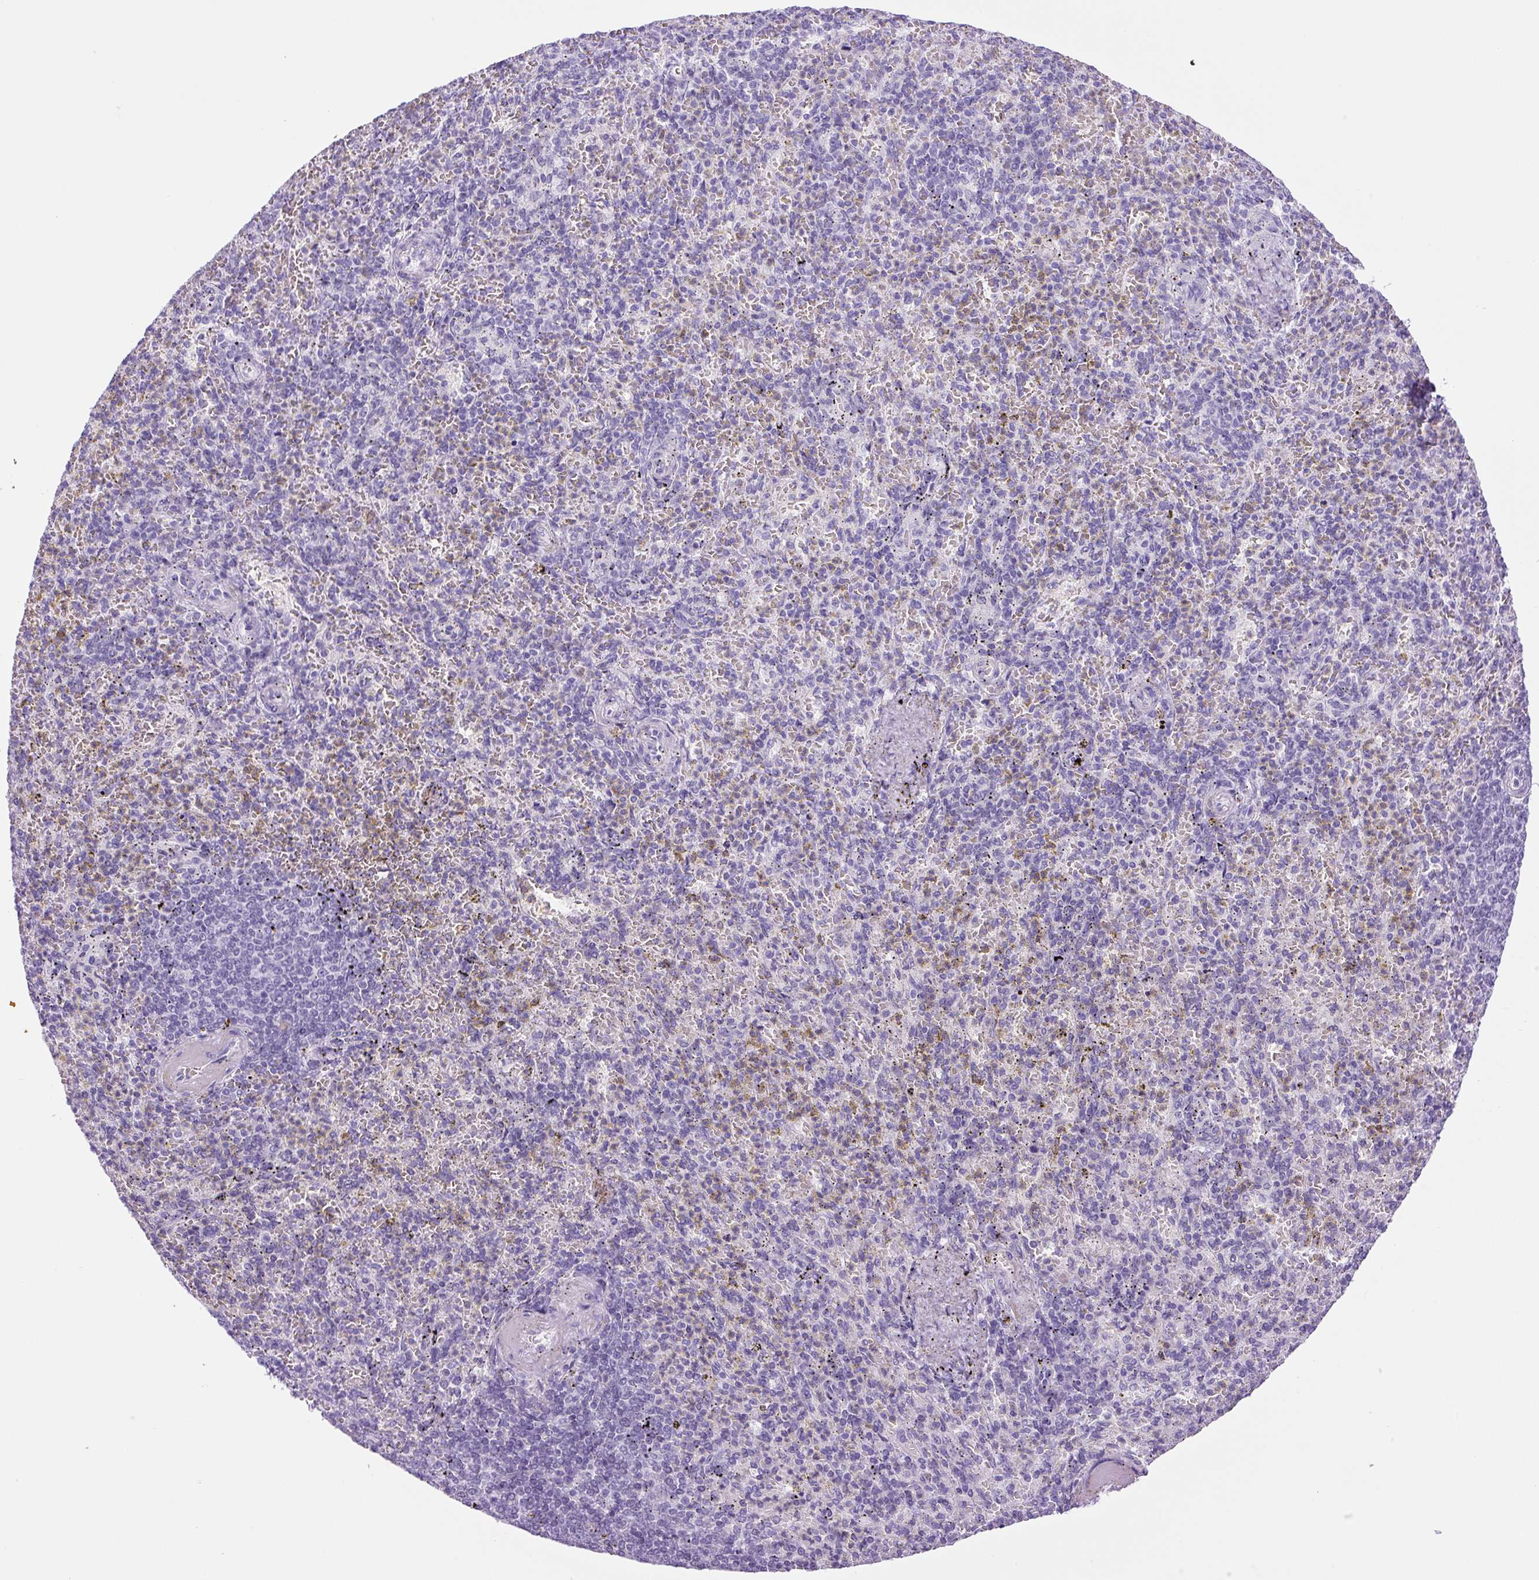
{"staining": {"intensity": "negative", "quantity": "none", "location": "none"}, "tissue": "spleen", "cell_type": "Cells in red pulp", "image_type": "normal", "snomed": [{"axis": "morphology", "description": "Normal tissue, NOS"}, {"axis": "topography", "description": "Spleen"}], "caption": "This is a image of IHC staining of benign spleen, which shows no expression in cells in red pulp.", "gene": "RSPO4", "patient": {"sex": "female", "age": 74}}